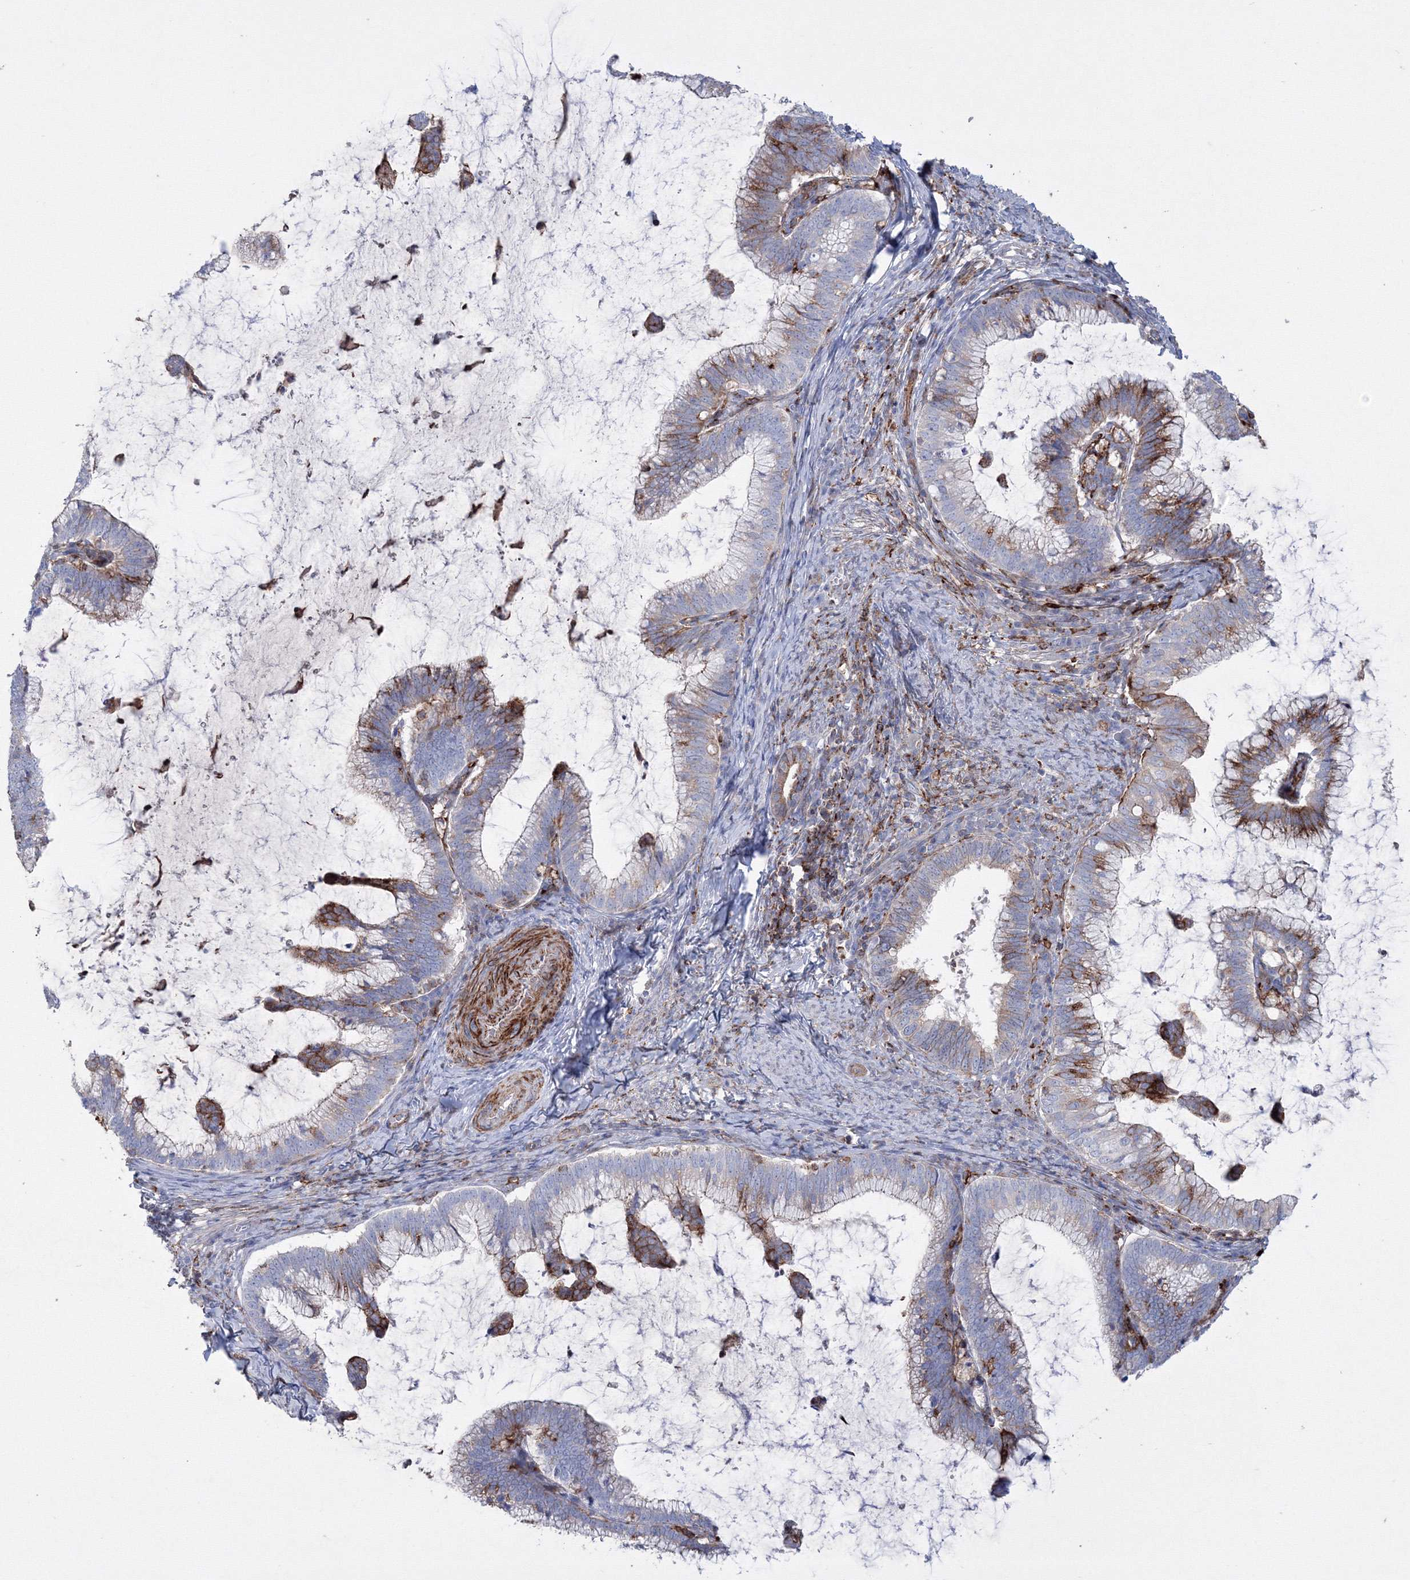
{"staining": {"intensity": "moderate", "quantity": "25%-75%", "location": "cytoplasmic/membranous"}, "tissue": "cervical cancer", "cell_type": "Tumor cells", "image_type": "cancer", "snomed": [{"axis": "morphology", "description": "Adenocarcinoma, NOS"}, {"axis": "topography", "description": "Cervix"}], "caption": "Human cervical cancer (adenocarcinoma) stained for a protein (brown) shows moderate cytoplasmic/membranous positive staining in about 25%-75% of tumor cells.", "gene": "GPR82", "patient": {"sex": "female", "age": 36}}